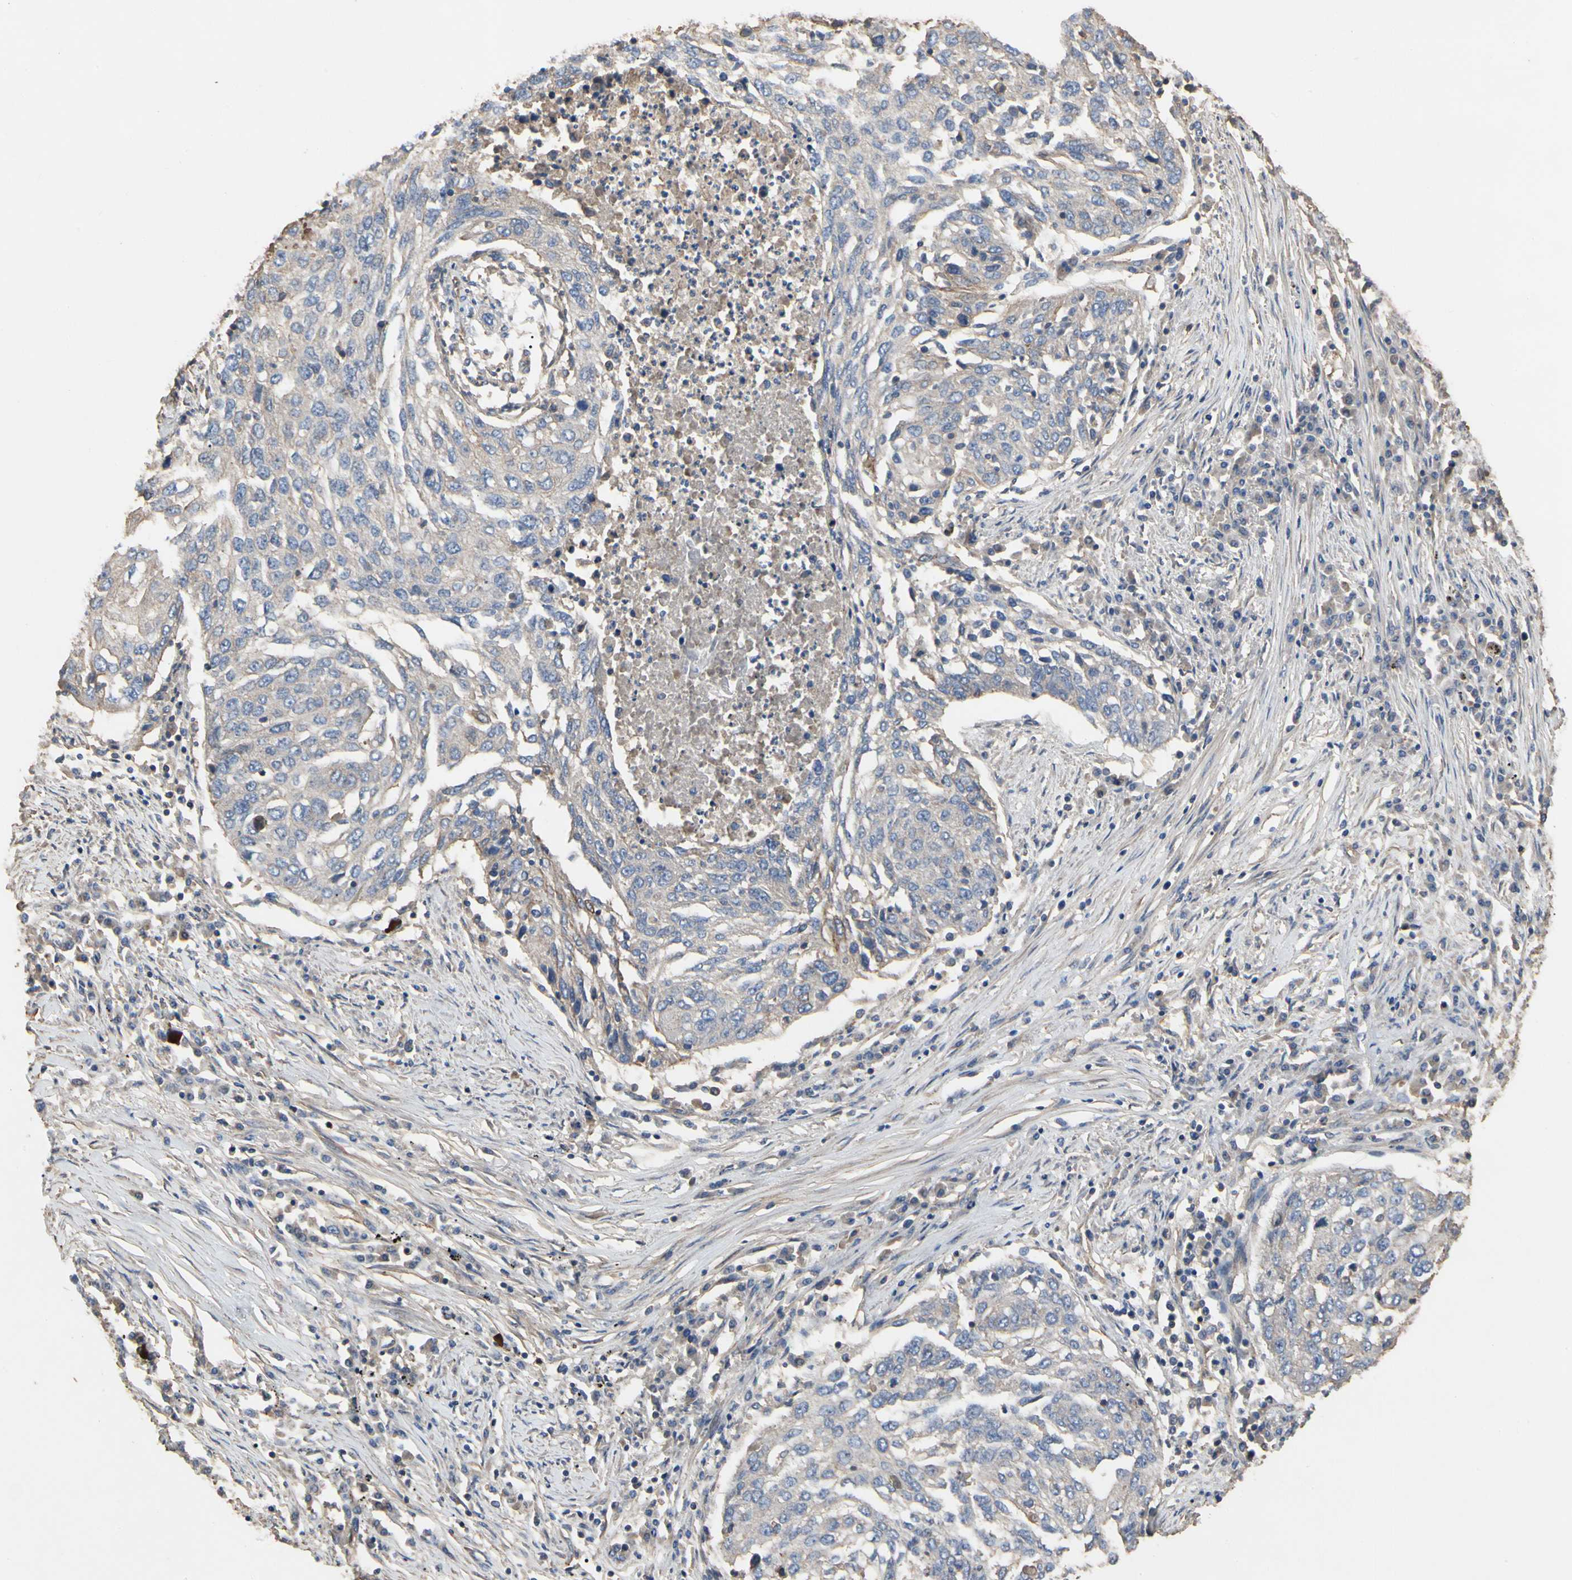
{"staining": {"intensity": "weak", "quantity": "<25%", "location": "cytoplasmic/membranous"}, "tissue": "lung cancer", "cell_type": "Tumor cells", "image_type": "cancer", "snomed": [{"axis": "morphology", "description": "Squamous cell carcinoma, NOS"}, {"axis": "topography", "description": "Lung"}], "caption": "High magnification brightfield microscopy of squamous cell carcinoma (lung) stained with DAB (3,3'-diaminobenzidine) (brown) and counterstained with hematoxylin (blue): tumor cells show no significant expression.", "gene": "PDZK1", "patient": {"sex": "female", "age": 63}}